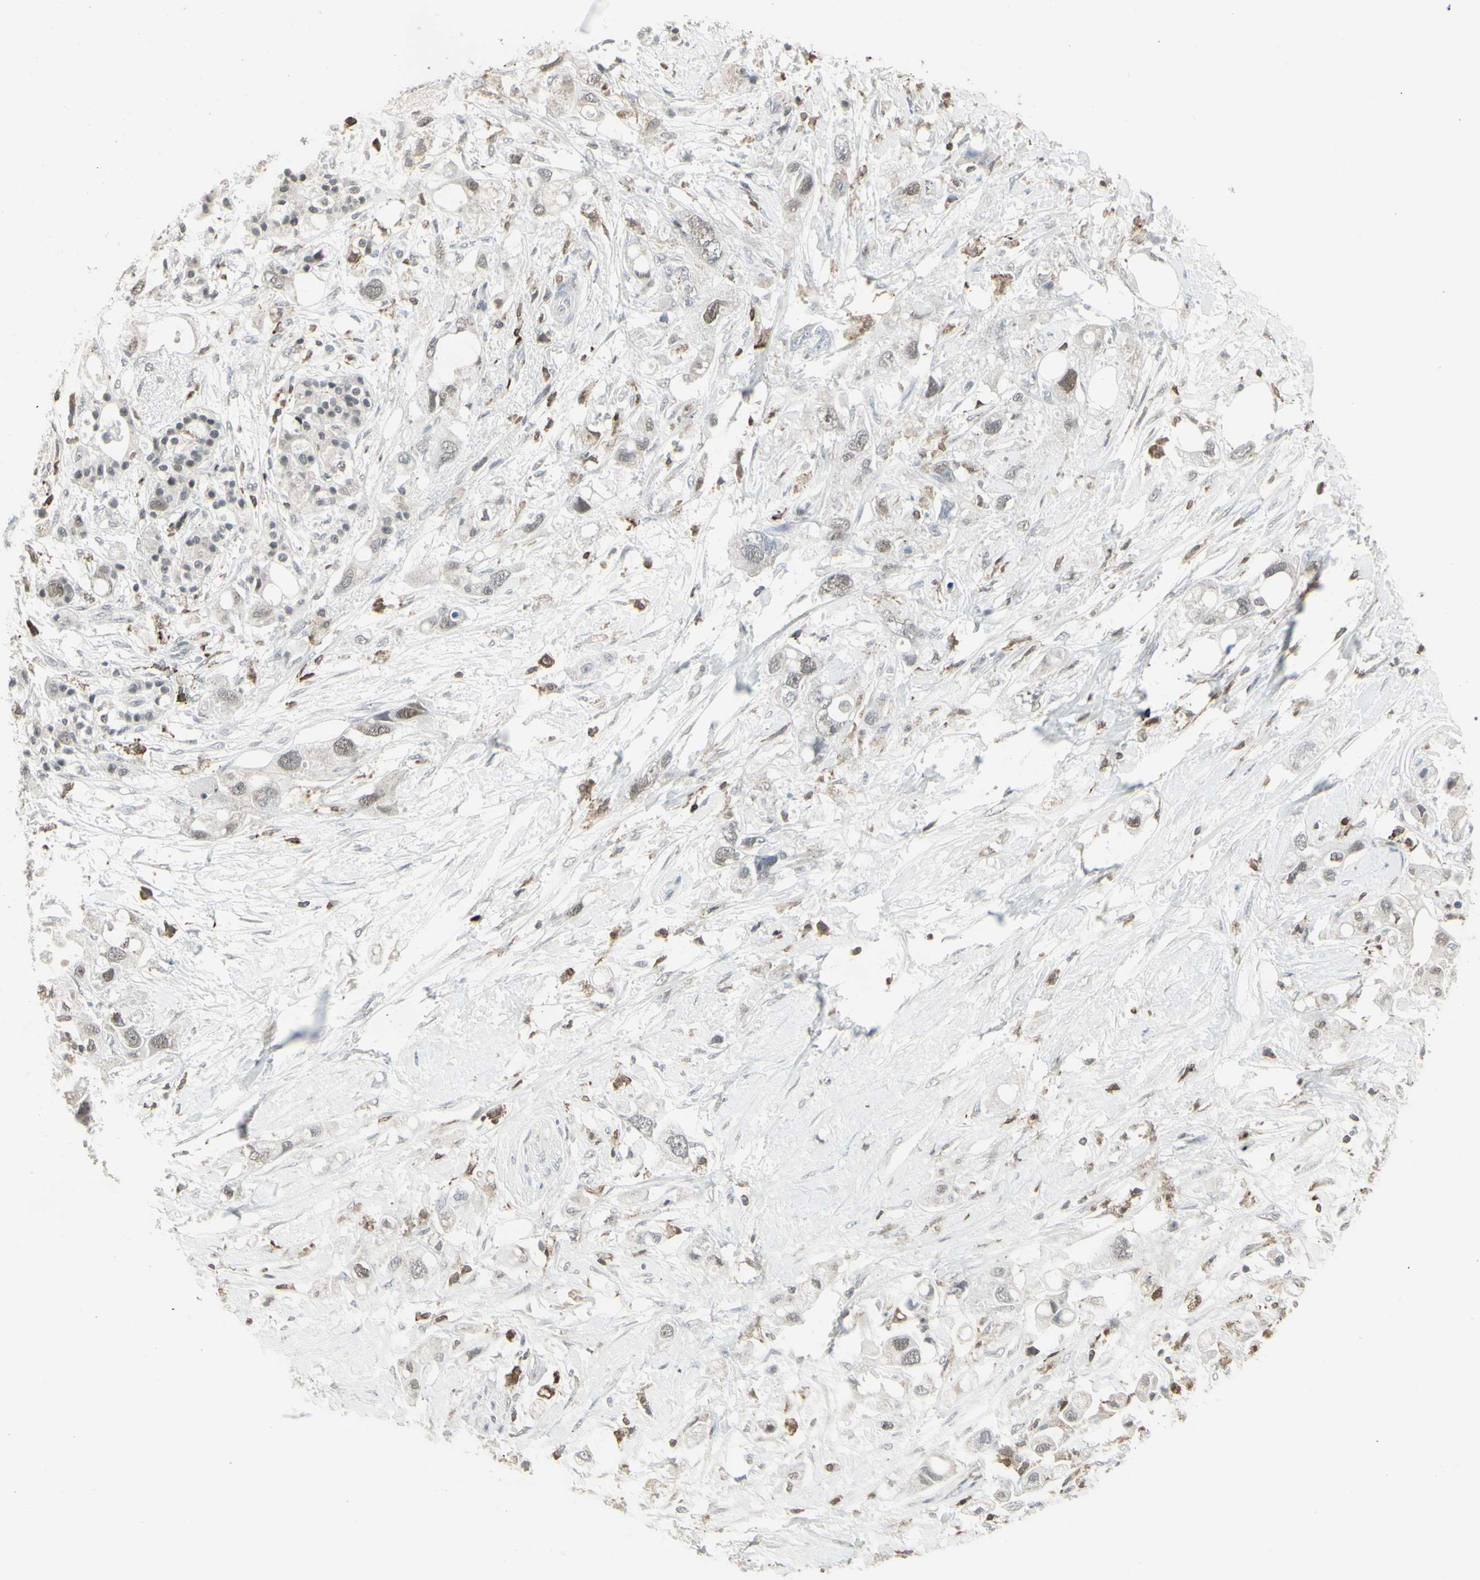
{"staining": {"intensity": "weak", "quantity": "<25%", "location": "cytoplasmic/membranous,nuclear"}, "tissue": "pancreatic cancer", "cell_type": "Tumor cells", "image_type": "cancer", "snomed": [{"axis": "morphology", "description": "Adenocarcinoma, NOS"}, {"axis": "topography", "description": "Pancreas"}], "caption": "A high-resolution photomicrograph shows IHC staining of pancreatic adenocarcinoma, which demonstrates no significant staining in tumor cells.", "gene": "SAMSN1", "patient": {"sex": "female", "age": 56}}